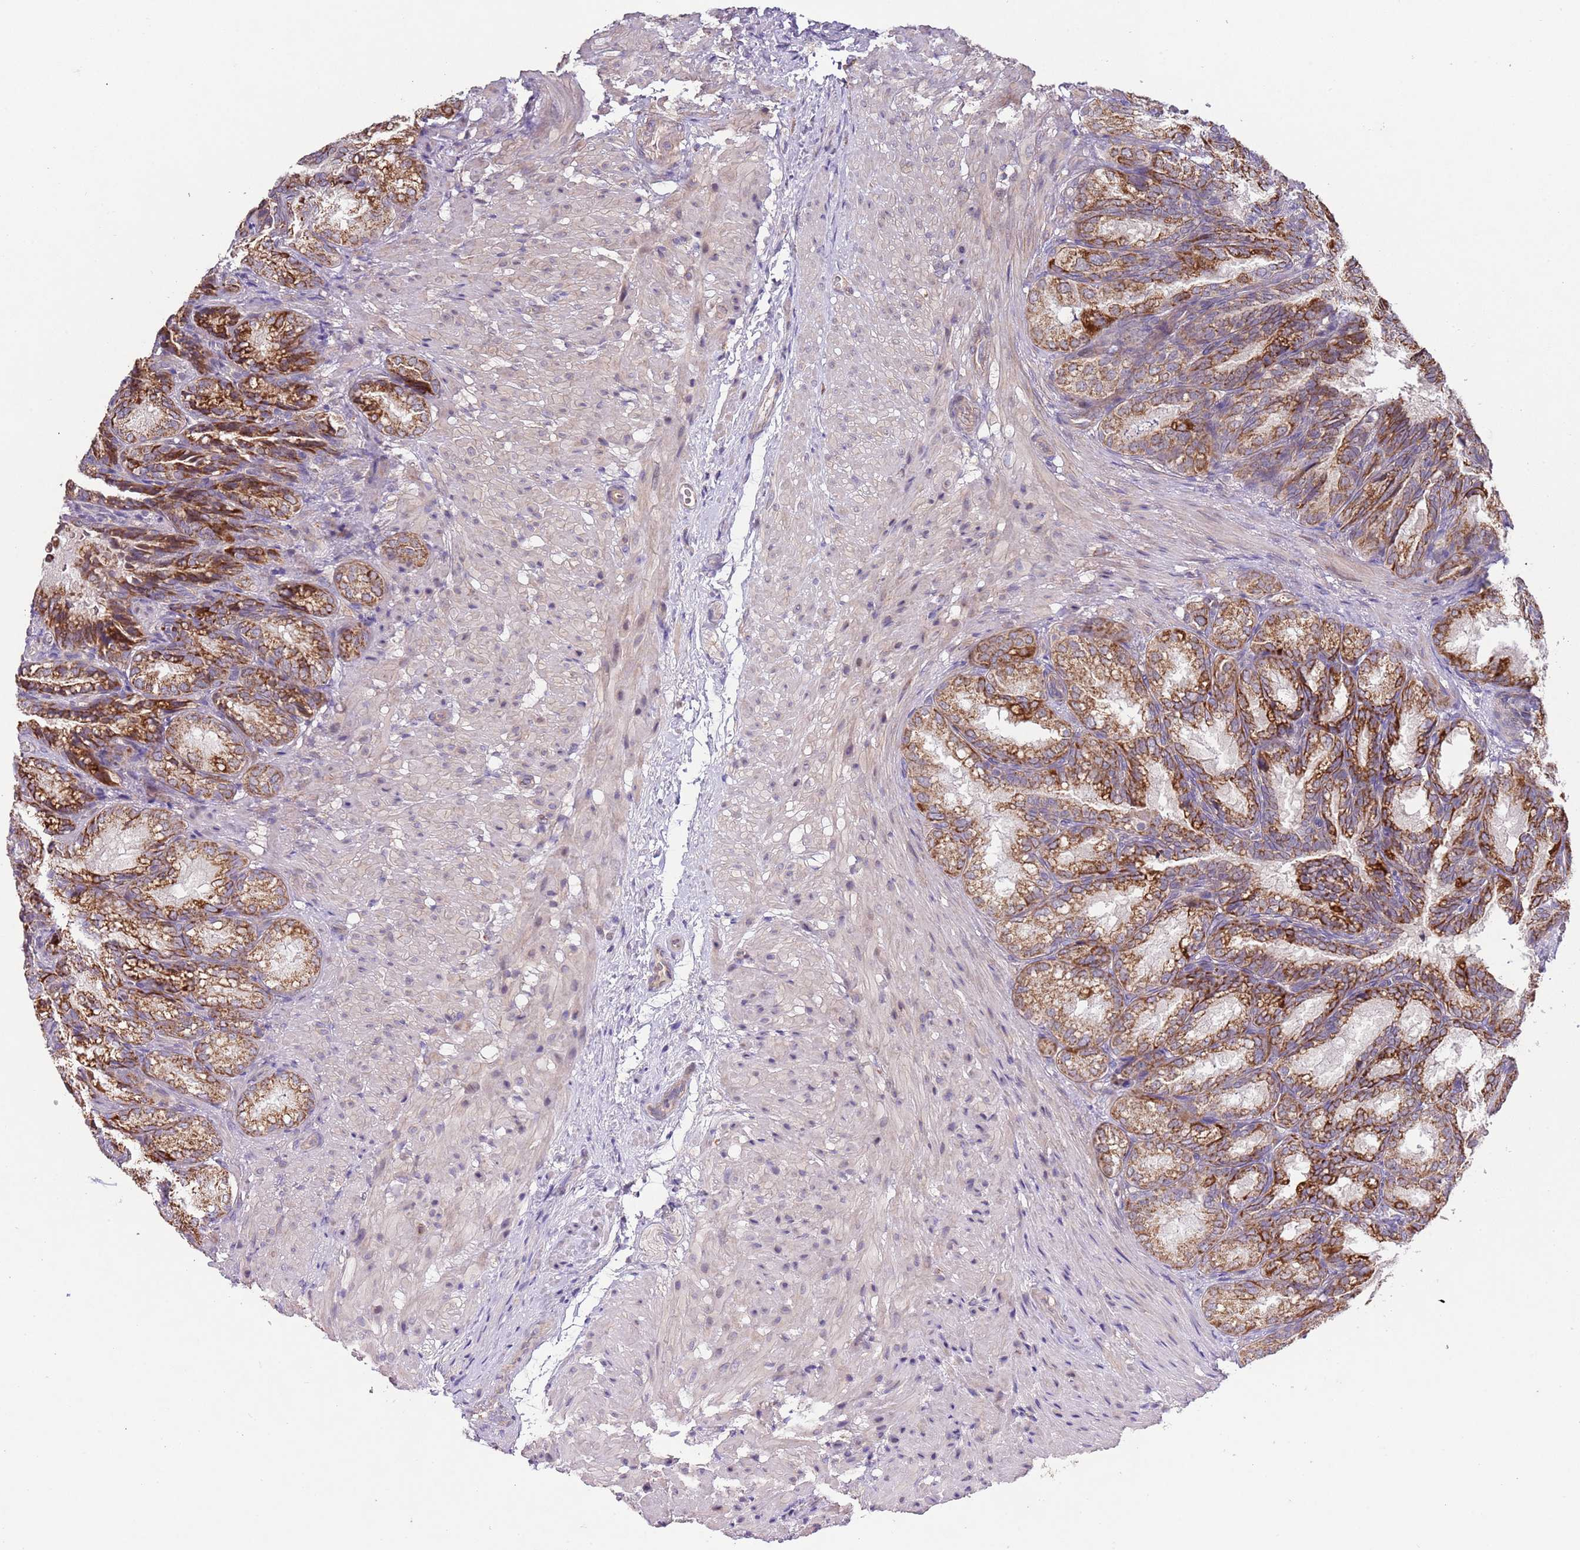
{"staining": {"intensity": "strong", "quantity": ">75%", "location": "cytoplasmic/membranous"}, "tissue": "seminal vesicle", "cell_type": "Glandular cells", "image_type": "normal", "snomed": [{"axis": "morphology", "description": "Normal tissue, NOS"}, {"axis": "topography", "description": "Seminal veicle"}], "caption": "This micrograph reveals IHC staining of benign human seminal vesicle, with high strong cytoplasmic/membranous positivity in approximately >75% of glandular cells.", "gene": "IVD", "patient": {"sex": "male", "age": 58}}